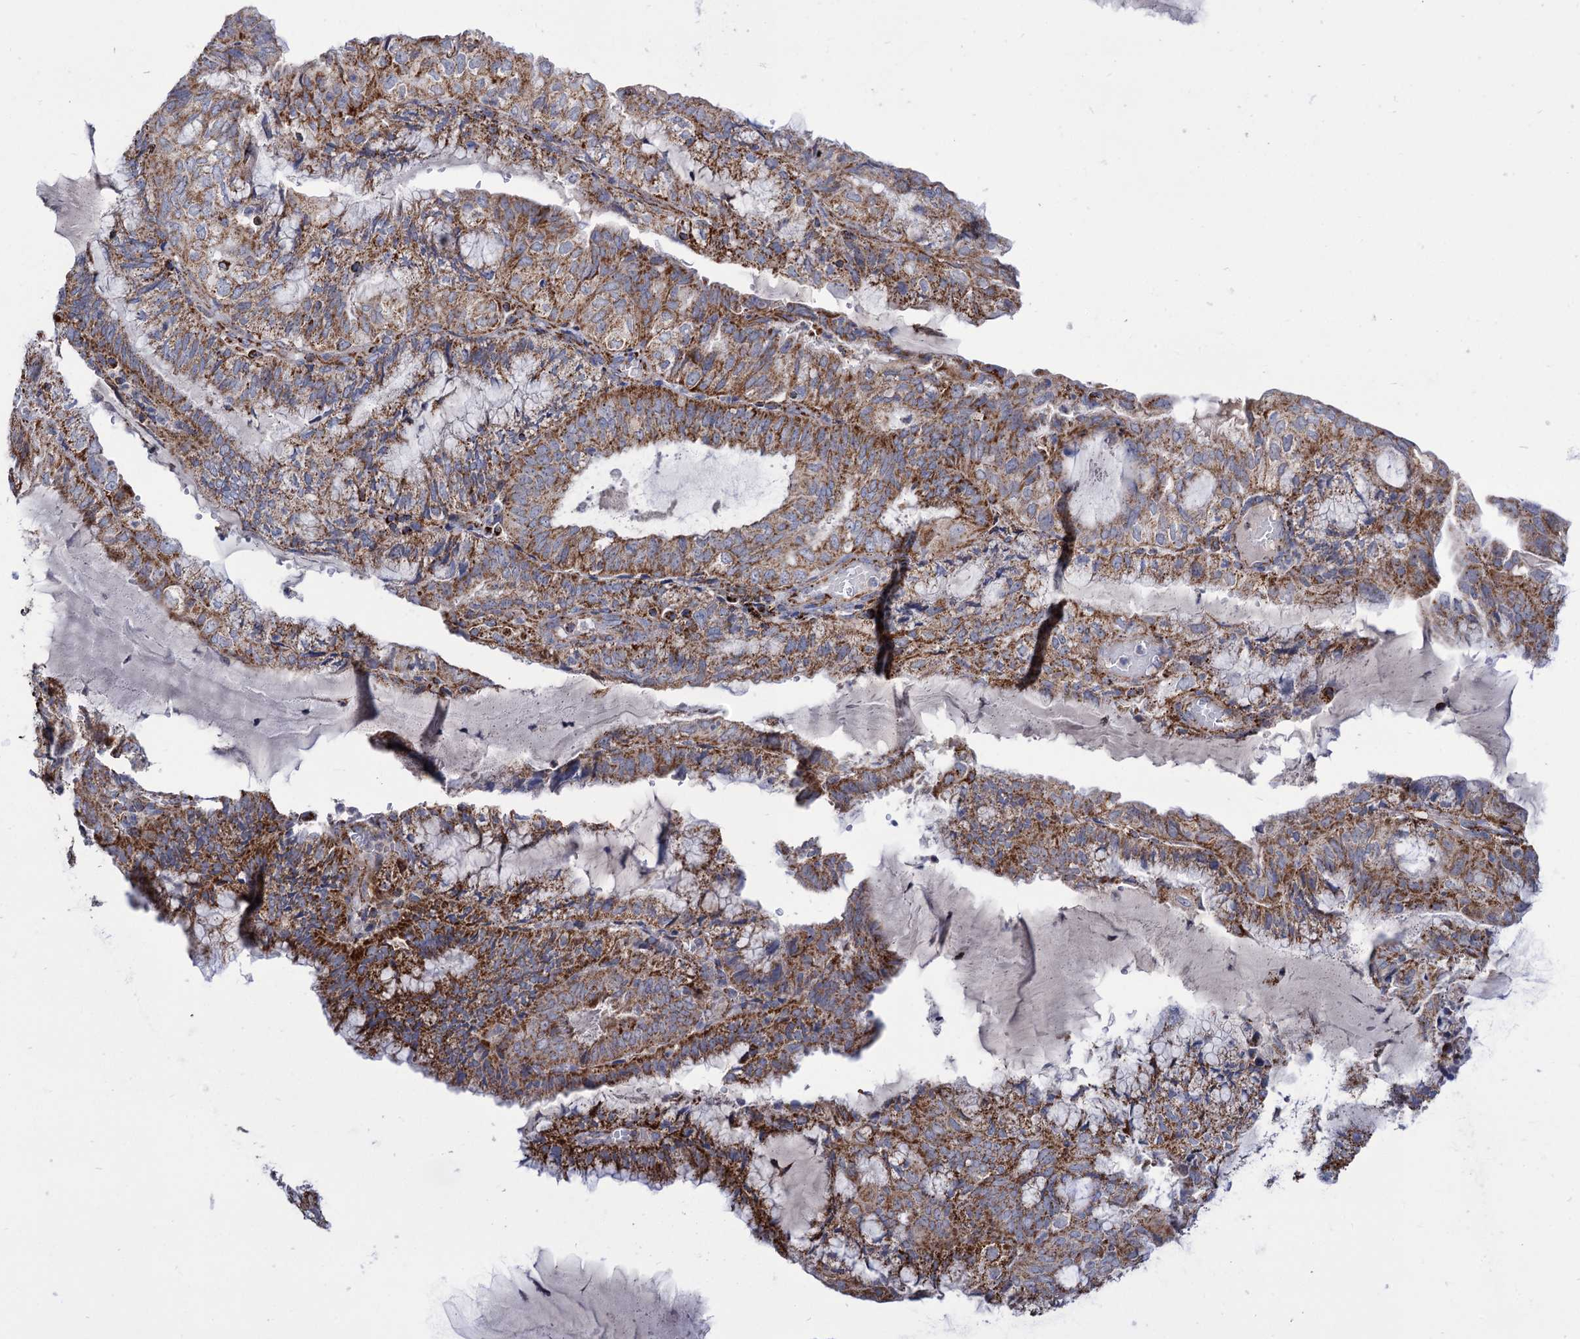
{"staining": {"intensity": "moderate", "quantity": ">75%", "location": "cytoplasmic/membranous"}, "tissue": "endometrial cancer", "cell_type": "Tumor cells", "image_type": "cancer", "snomed": [{"axis": "morphology", "description": "Adenocarcinoma, NOS"}, {"axis": "topography", "description": "Endometrium"}], "caption": "Protein staining of endometrial adenocarcinoma tissue exhibits moderate cytoplasmic/membranous expression in about >75% of tumor cells.", "gene": "ABHD10", "patient": {"sex": "female", "age": 81}}